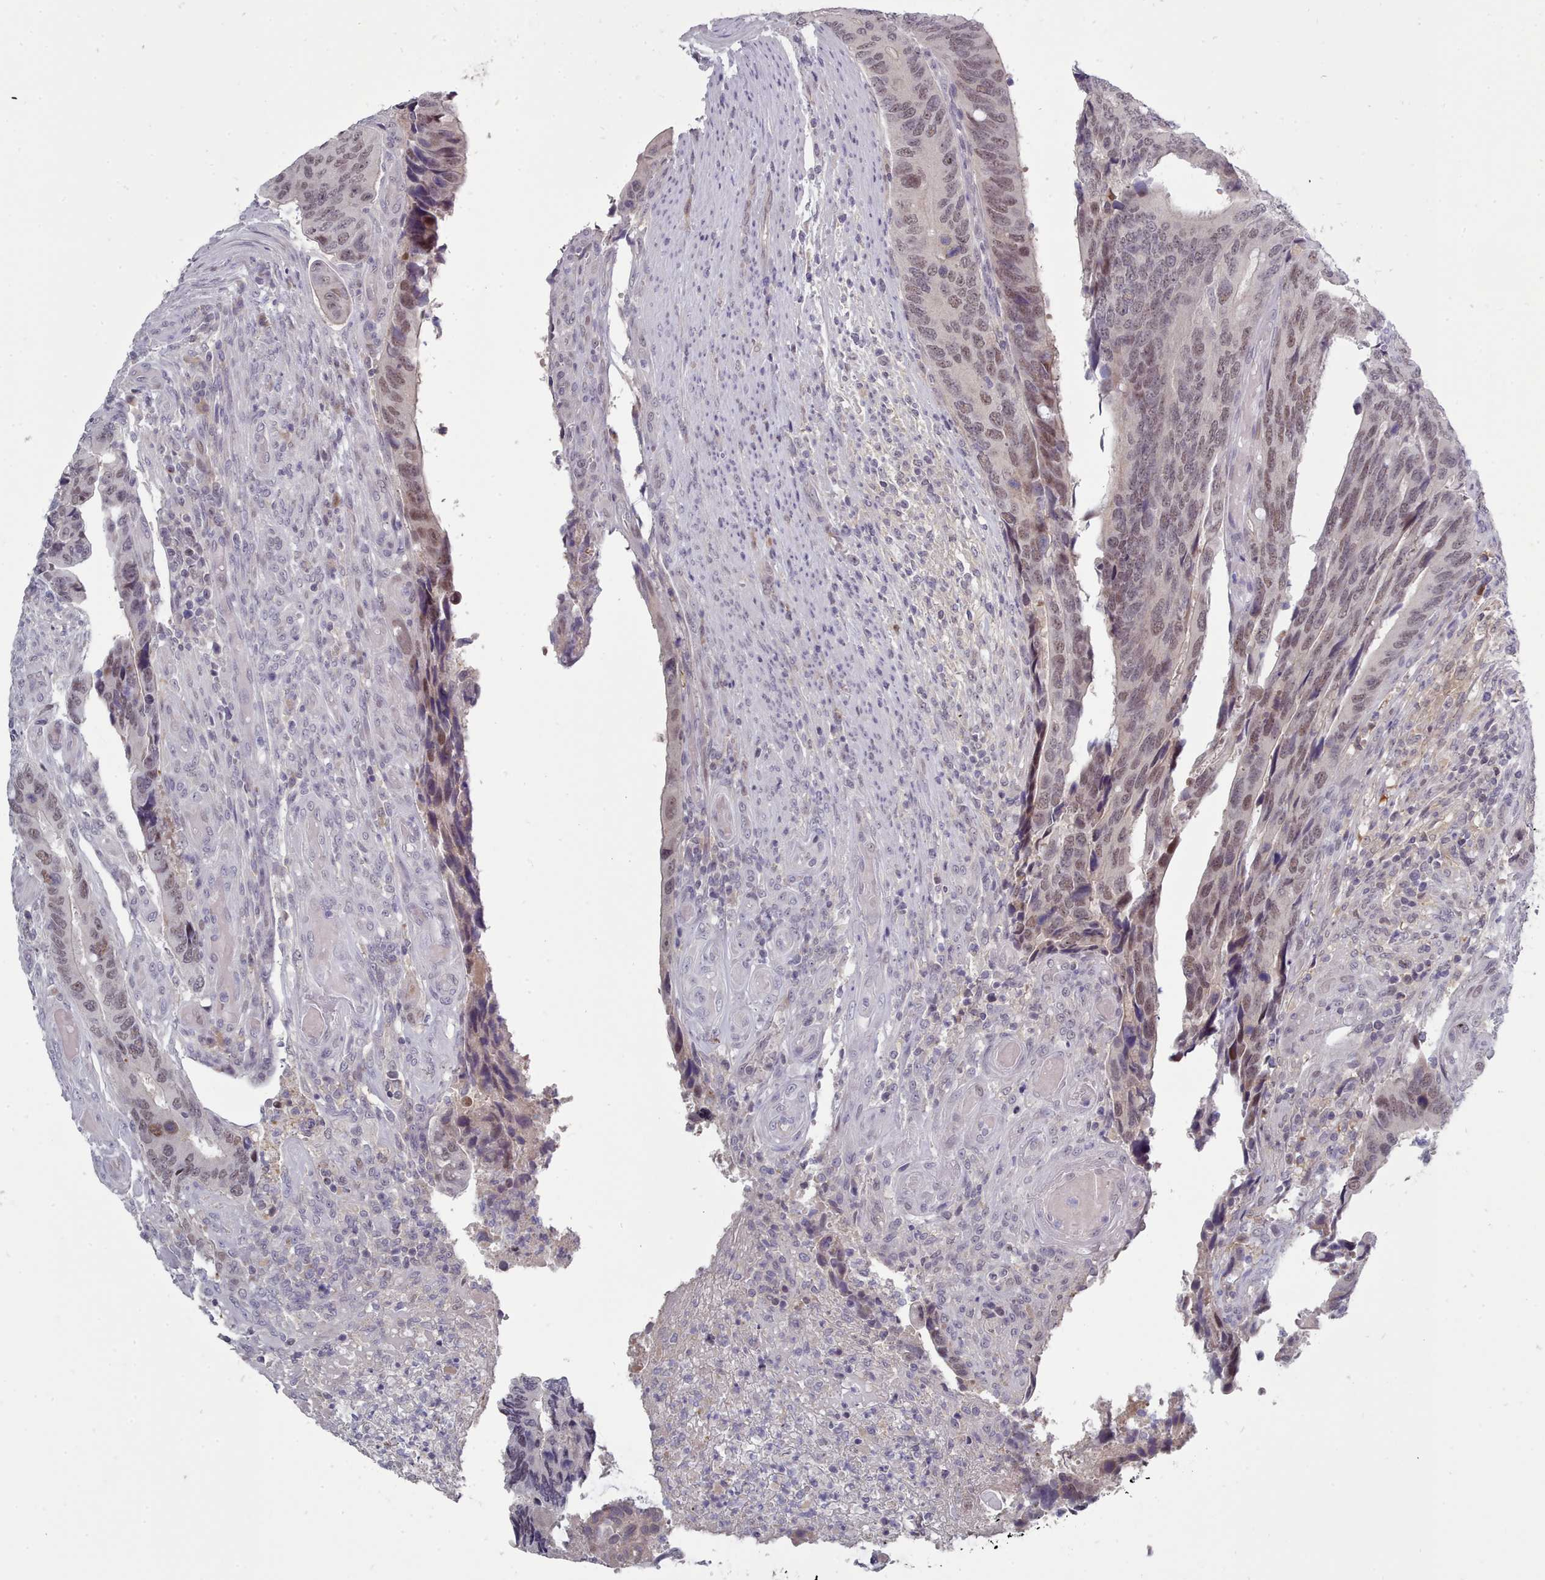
{"staining": {"intensity": "moderate", "quantity": ">75%", "location": "nuclear"}, "tissue": "colorectal cancer", "cell_type": "Tumor cells", "image_type": "cancer", "snomed": [{"axis": "morphology", "description": "Adenocarcinoma, NOS"}, {"axis": "topography", "description": "Colon"}], "caption": "Colorectal cancer (adenocarcinoma) tissue displays moderate nuclear staining in approximately >75% of tumor cells, visualized by immunohistochemistry.", "gene": "GINS1", "patient": {"sex": "male", "age": 87}}